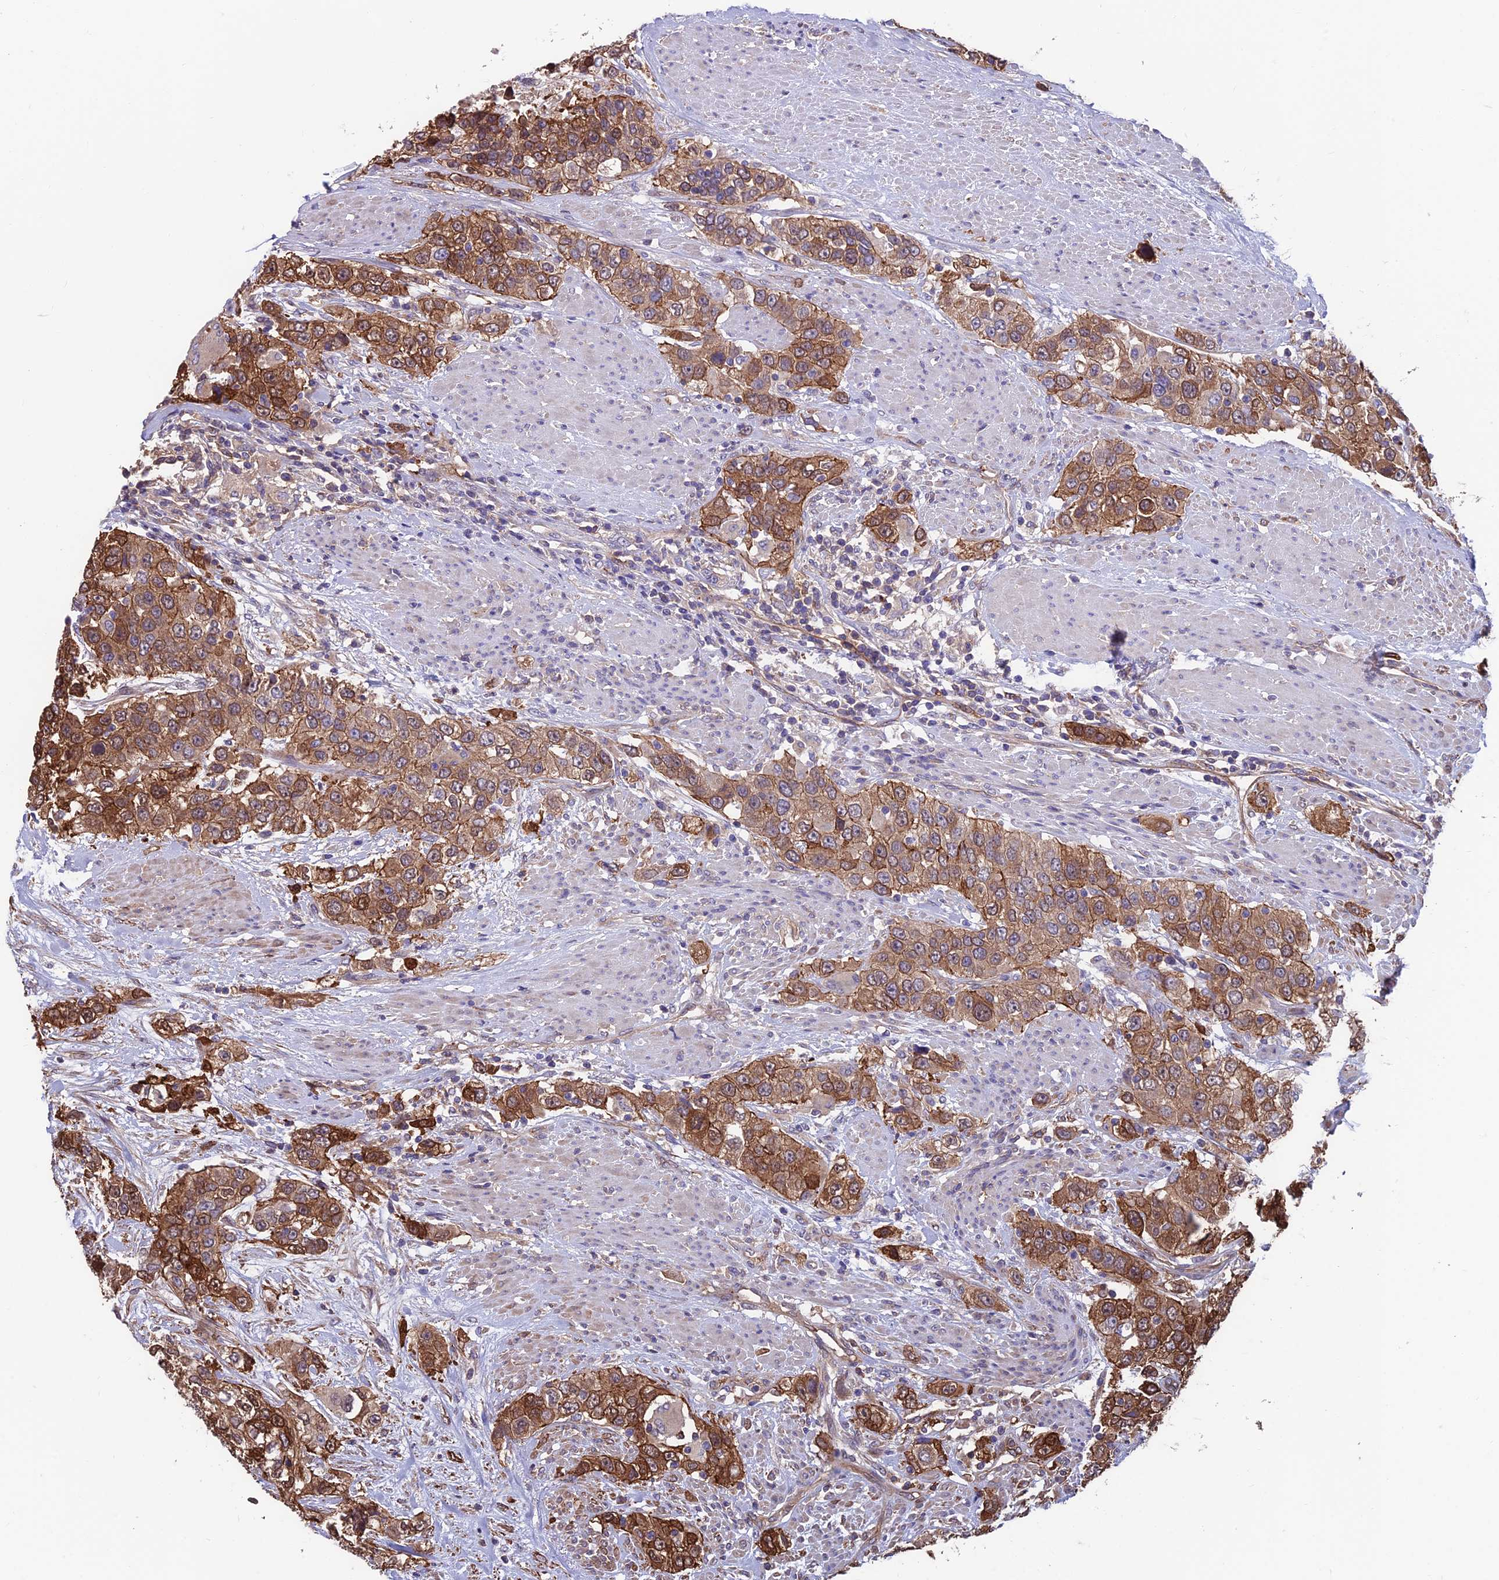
{"staining": {"intensity": "strong", "quantity": ">75%", "location": "cytoplasmic/membranous"}, "tissue": "urothelial cancer", "cell_type": "Tumor cells", "image_type": "cancer", "snomed": [{"axis": "morphology", "description": "Urothelial carcinoma, High grade"}, {"axis": "topography", "description": "Urinary bladder"}], "caption": "Immunohistochemistry histopathology image of high-grade urothelial carcinoma stained for a protein (brown), which exhibits high levels of strong cytoplasmic/membranous expression in approximately >75% of tumor cells.", "gene": "RTN4RL1", "patient": {"sex": "female", "age": 80}}